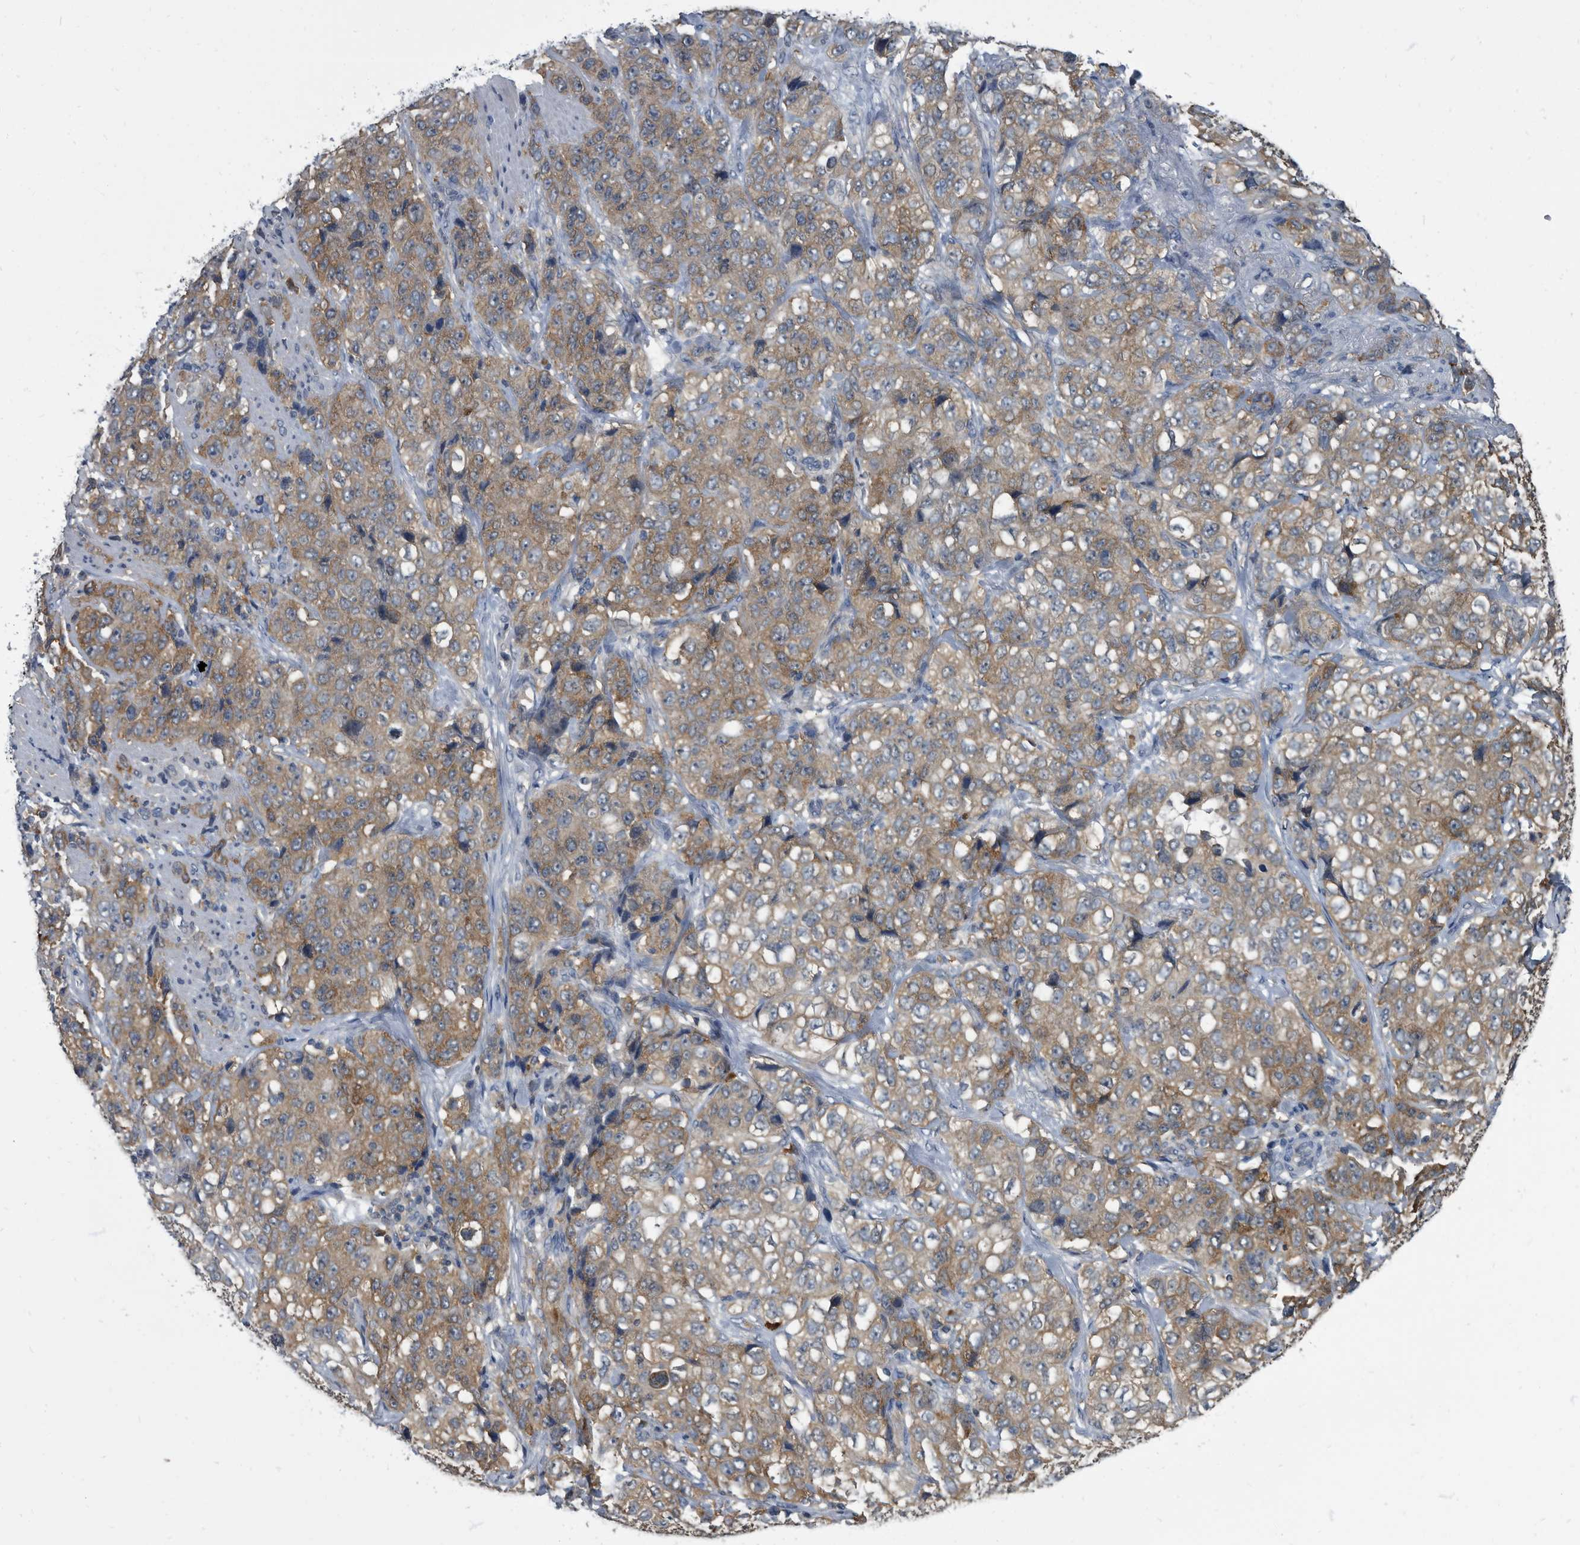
{"staining": {"intensity": "weak", "quantity": "25%-75%", "location": "cytoplasmic/membranous"}, "tissue": "stomach cancer", "cell_type": "Tumor cells", "image_type": "cancer", "snomed": [{"axis": "morphology", "description": "Adenocarcinoma, NOS"}, {"axis": "topography", "description": "Stomach"}], "caption": "Tumor cells exhibit weak cytoplasmic/membranous positivity in about 25%-75% of cells in stomach adenocarcinoma.", "gene": "CDV3", "patient": {"sex": "male", "age": 48}}